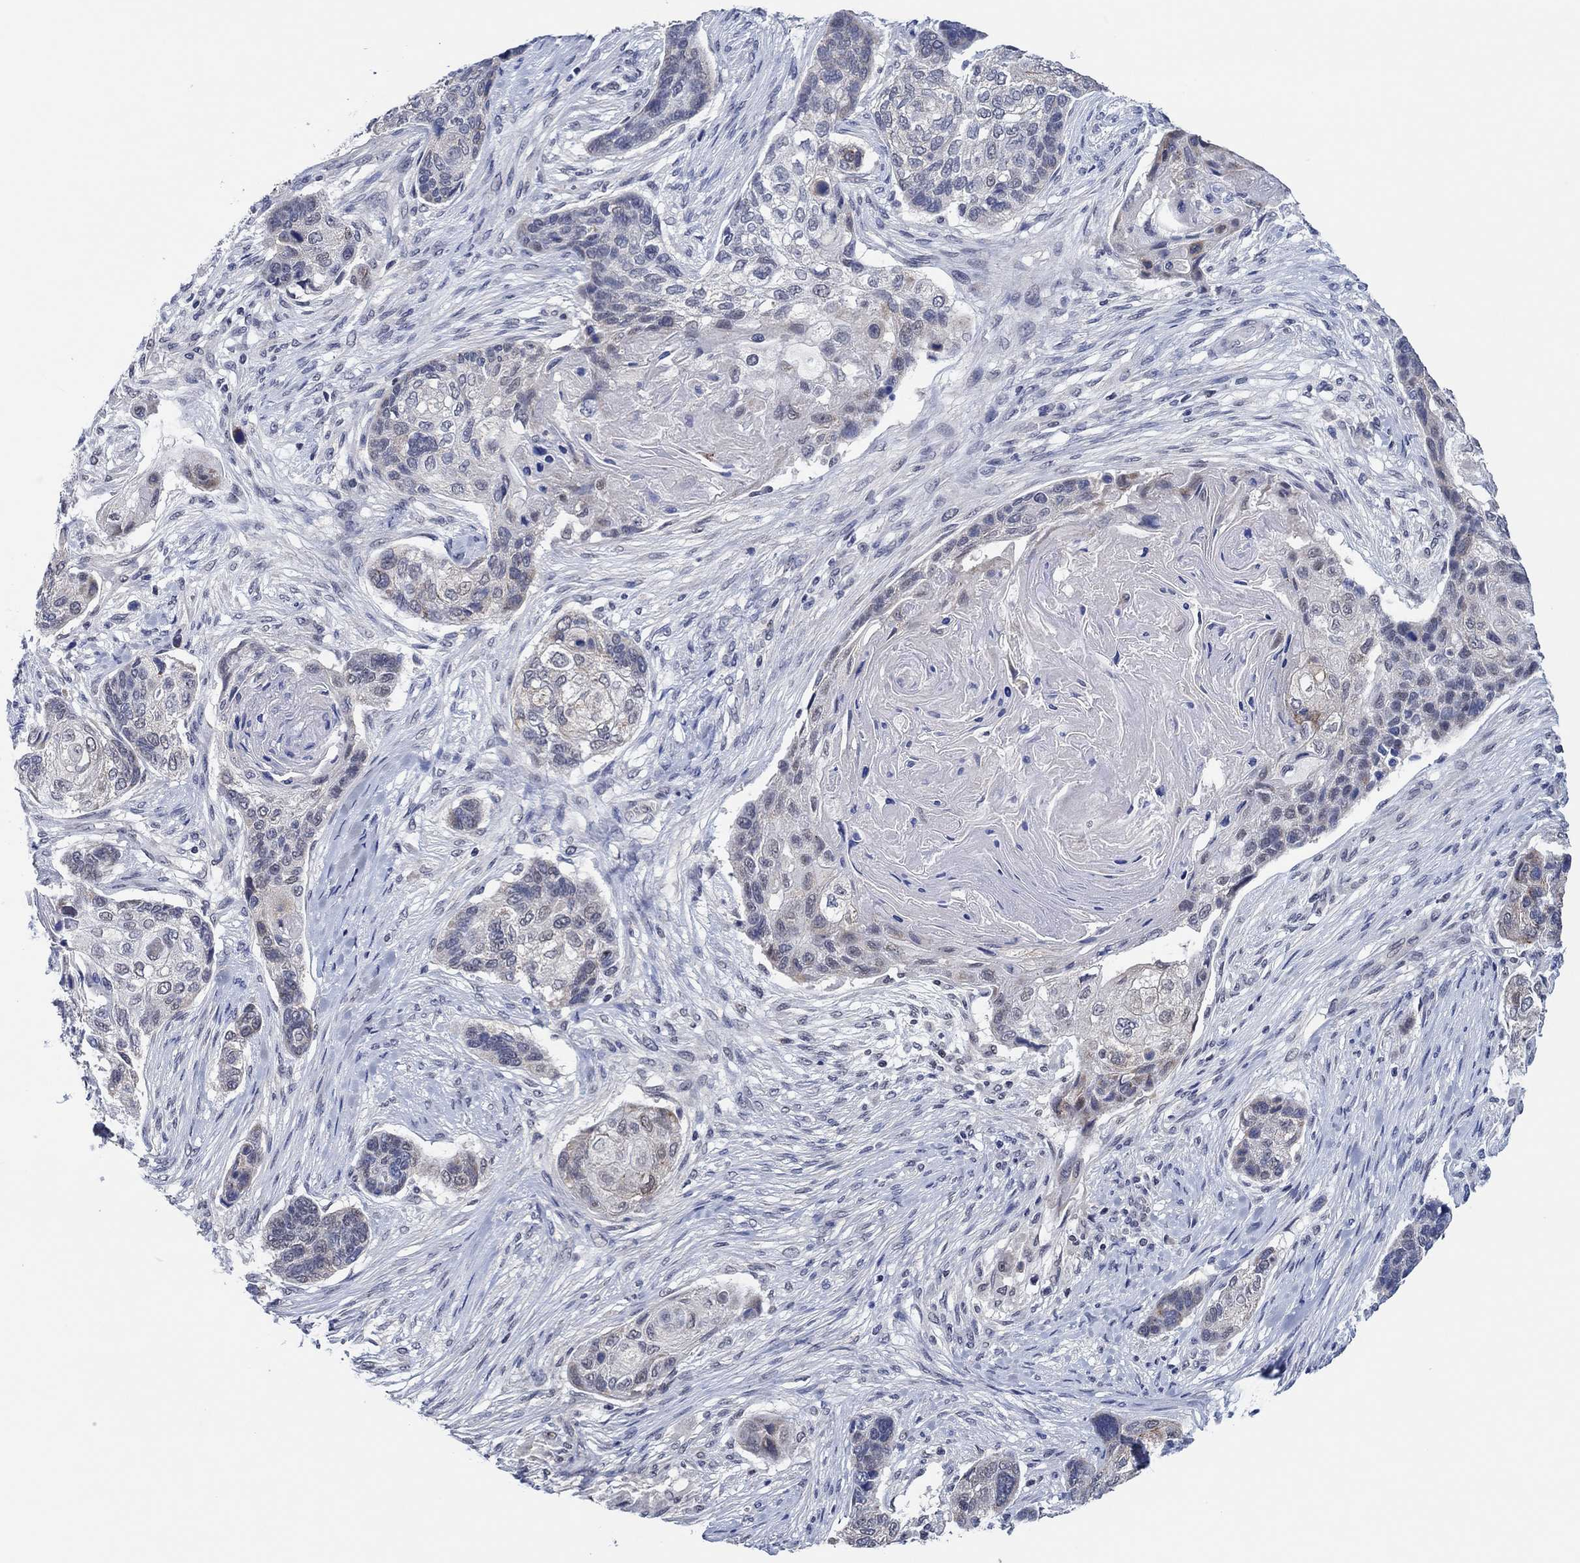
{"staining": {"intensity": "negative", "quantity": "none", "location": "none"}, "tissue": "lung cancer", "cell_type": "Tumor cells", "image_type": "cancer", "snomed": [{"axis": "morphology", "description": "Normal tissue, NOS"}, {"axis": "morphology", "description": "Squamous cell carcinoma, NOS"}, {"axis": "topography", "description": "Bronchus"}, {"axis": "topography", "description": "Lung"}], "caption": "Tumor cells are negative for protein expression in human lung squamous cell carcinoma. The staining is performed using DAB (3,3'-diaminobenzidine) brown chromogen with nuclei counter-stained in using hematoxylin.", "gene": "PRRT3", "patient": {"sex": "male", "age": 69}}